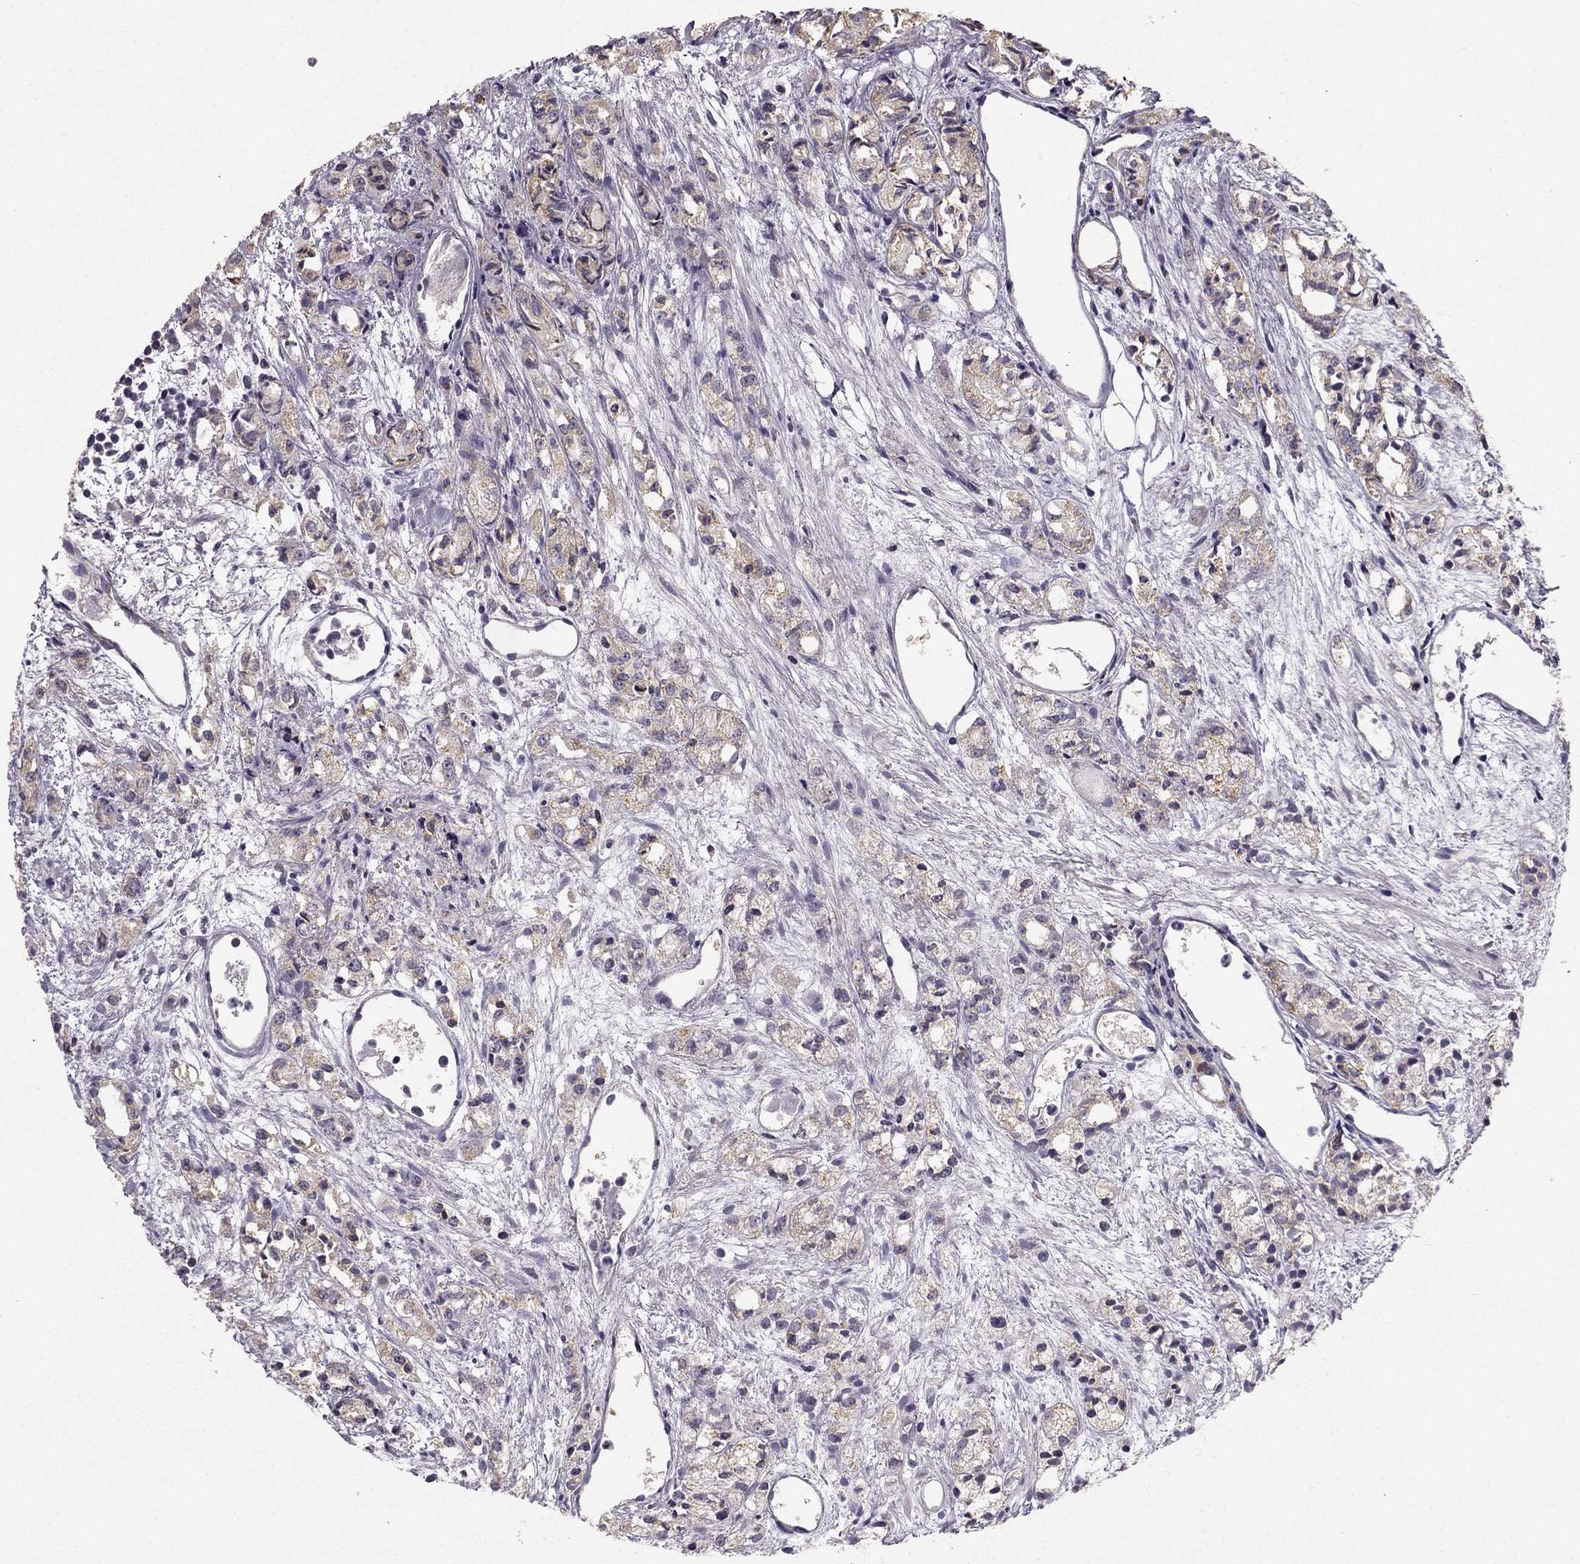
{"staining": {"intensity": "weak", "quantity": "25%-75%", "location": "cytoplasmic/membranous"}, "tissue": "prostate cancer", "cell_type": "Tumor cells", "image_type": "cancer", "snomed": [{"axis": "morphology", "description": "Adenocarcinoma, Medium grade"}, {"axis": "topography", "description": "Prostate"}], "caption": "This histopathology image shows immunohistochemistry (IHC) staining of human prostate cancer, with low weak cytoplasmic/membranous positivity in approximately 25%-75% of tumor cells.", "gene": "TSPYL5", "patient": {"sex": "male", "age": 74}}